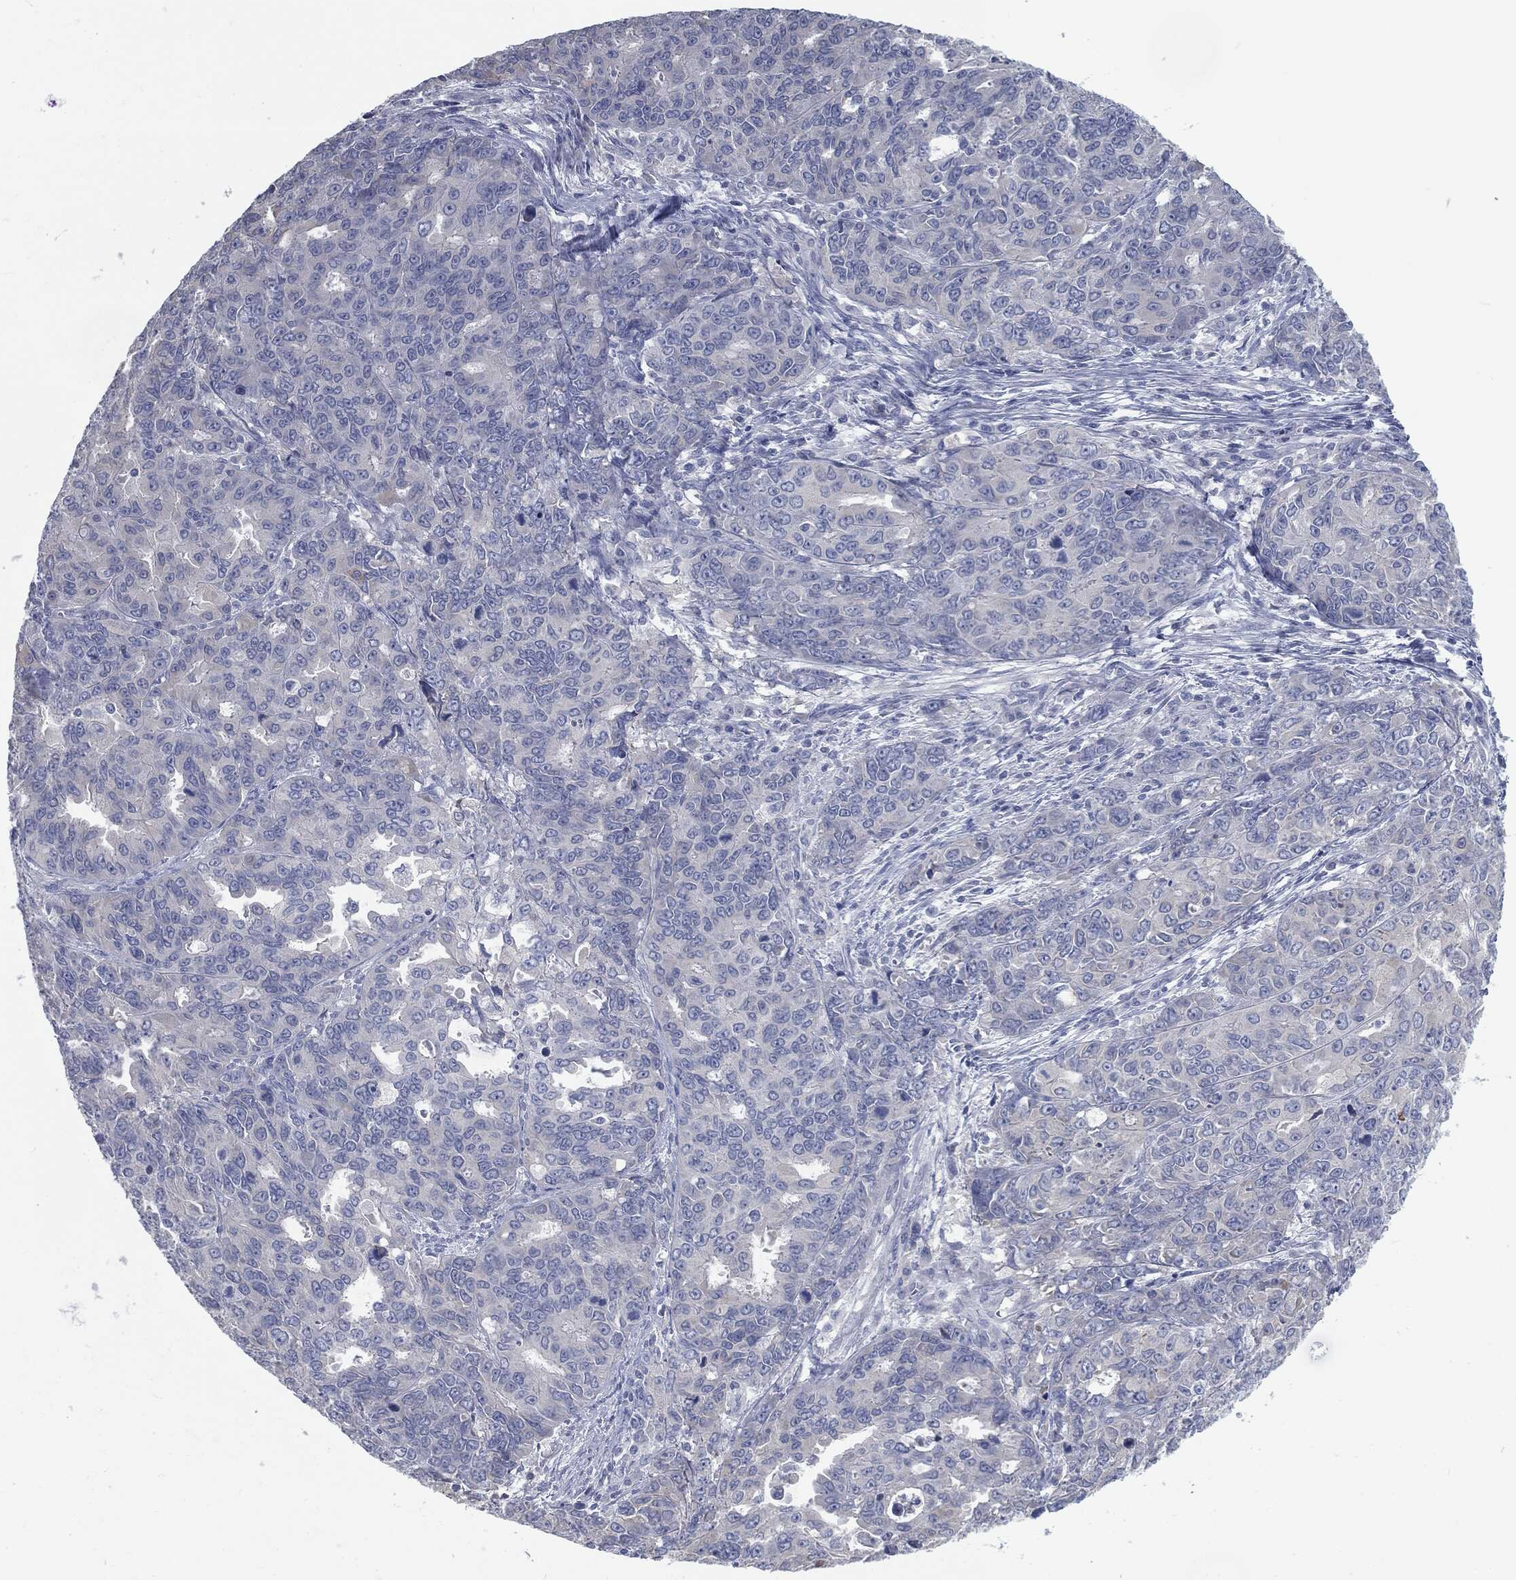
{"staining": {"intensity": "negative", "quantity": "none", "location": "none"}, "tissue": "endometrial cancer", "cell_type": "Tumor cells", "image_type": "cancer", "snomed": [{"axis": "morphology", "description": "Adenocarcinoma, NOS"}, {"axis": "topography", "description": "Uterus"}], "caption": "There is no significant positivity in tumor cells of endometrial adenocarcinoma.", "gene": "CAV3", "patient": {"sex": "female", "age": 79}}